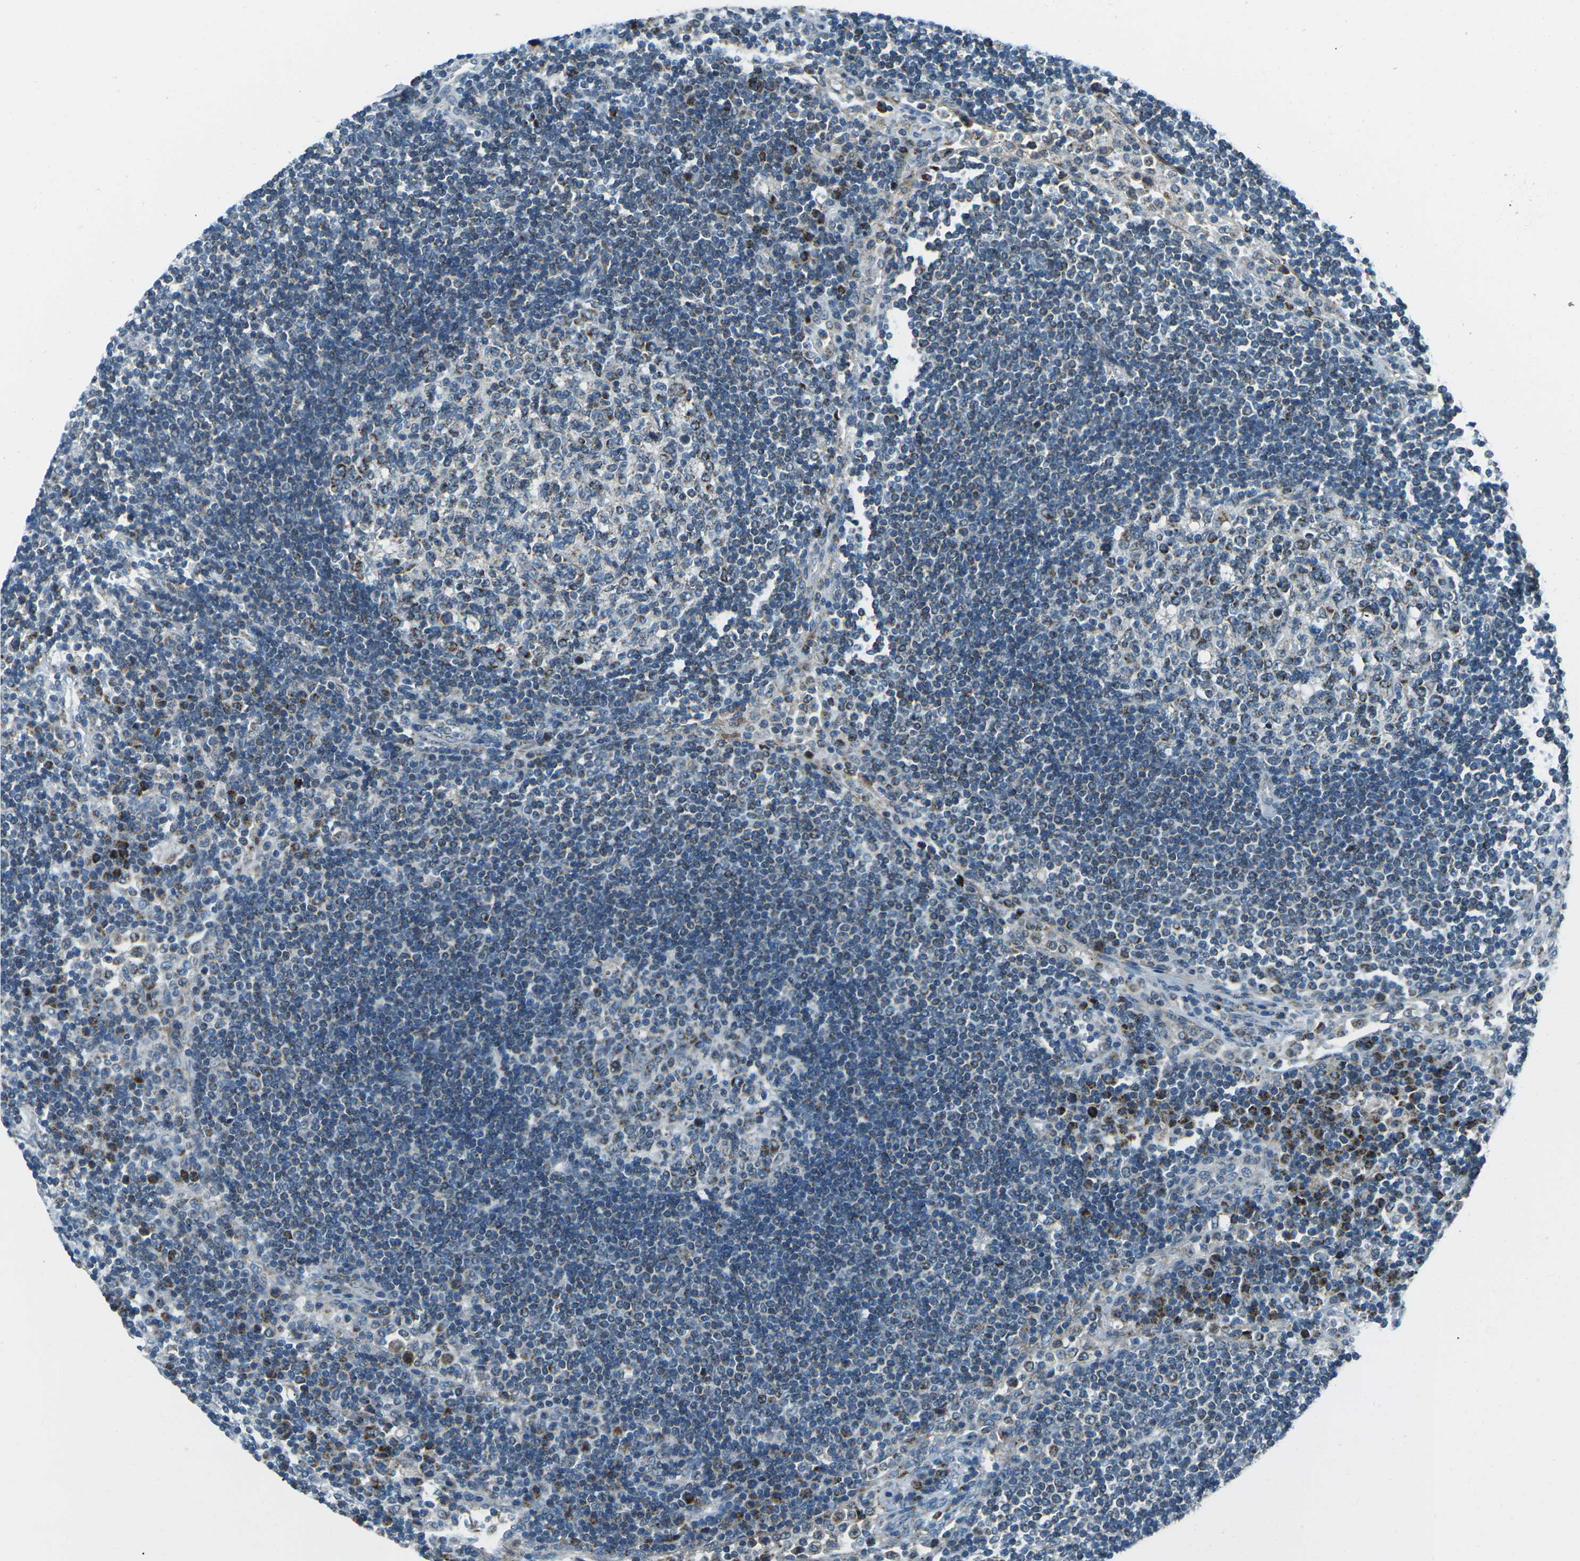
{"staining": {"intensity": "moderate", "quantity": "25%-75%", "location": "cytoplasmic/membranous"}, "tissue": "lymph node", "cell_type": "Germinal center cells", "image_type": "normal", "snomed": [{"axis": "morphology", "description": "Normal tissue, NOS"}, {"axis": "topography", "description": "Lymph node"}], "caption": "An immunohistochemistry histopathology image of normal tissue is shown. Protein staining in brown labels moderate cytoplasmic/membranous positivity in lymph node within germinal center cells.", "gene": "RFESD", "patient": {"sex": "female", "age": 53}}